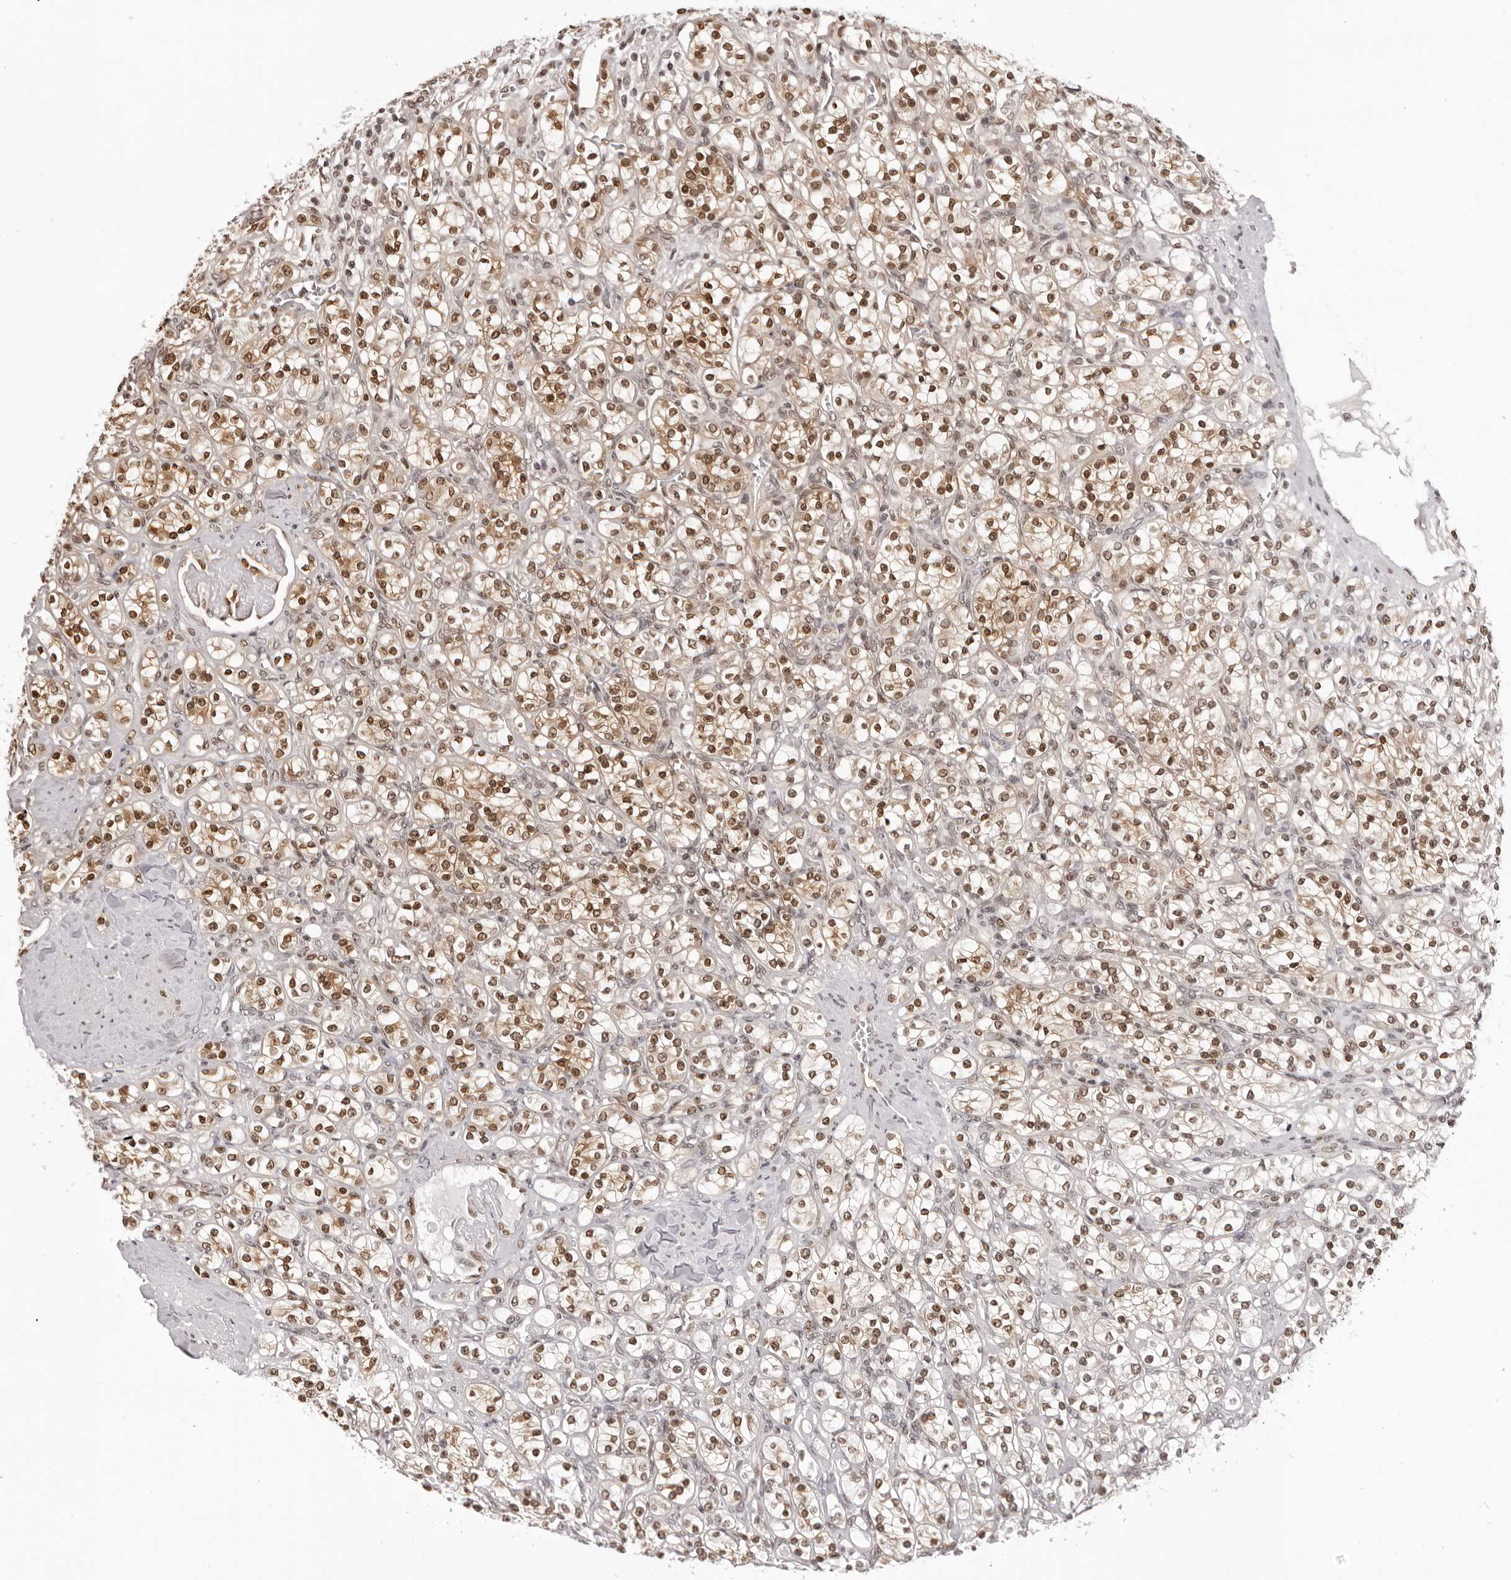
{"staining": {"intensity": "moderate", "quantity": ">75%", "location": "cytoplasmic/membranous,nuclear"}, "tissue": "renal cancer", "cell_type": "Tumor cells", "image_type": "cancer", "snomed": [{"axis": "morphology", "description": "Adenocarcinoma, NOS"}, {"axis": "topography", "description": "Kidney"}], "caption": "This photomicrograph shows renal cancer (adenocarcinoma) stained with immunohistochemistry to label a protein in brown. The cytoplasmic/membranous and nuclear of tumor cells show moderate positivity for the protein. Nuclei are counter-stained blue.", "gene": "HSPA4", "patient": {"sex": "male", "age": 77}}